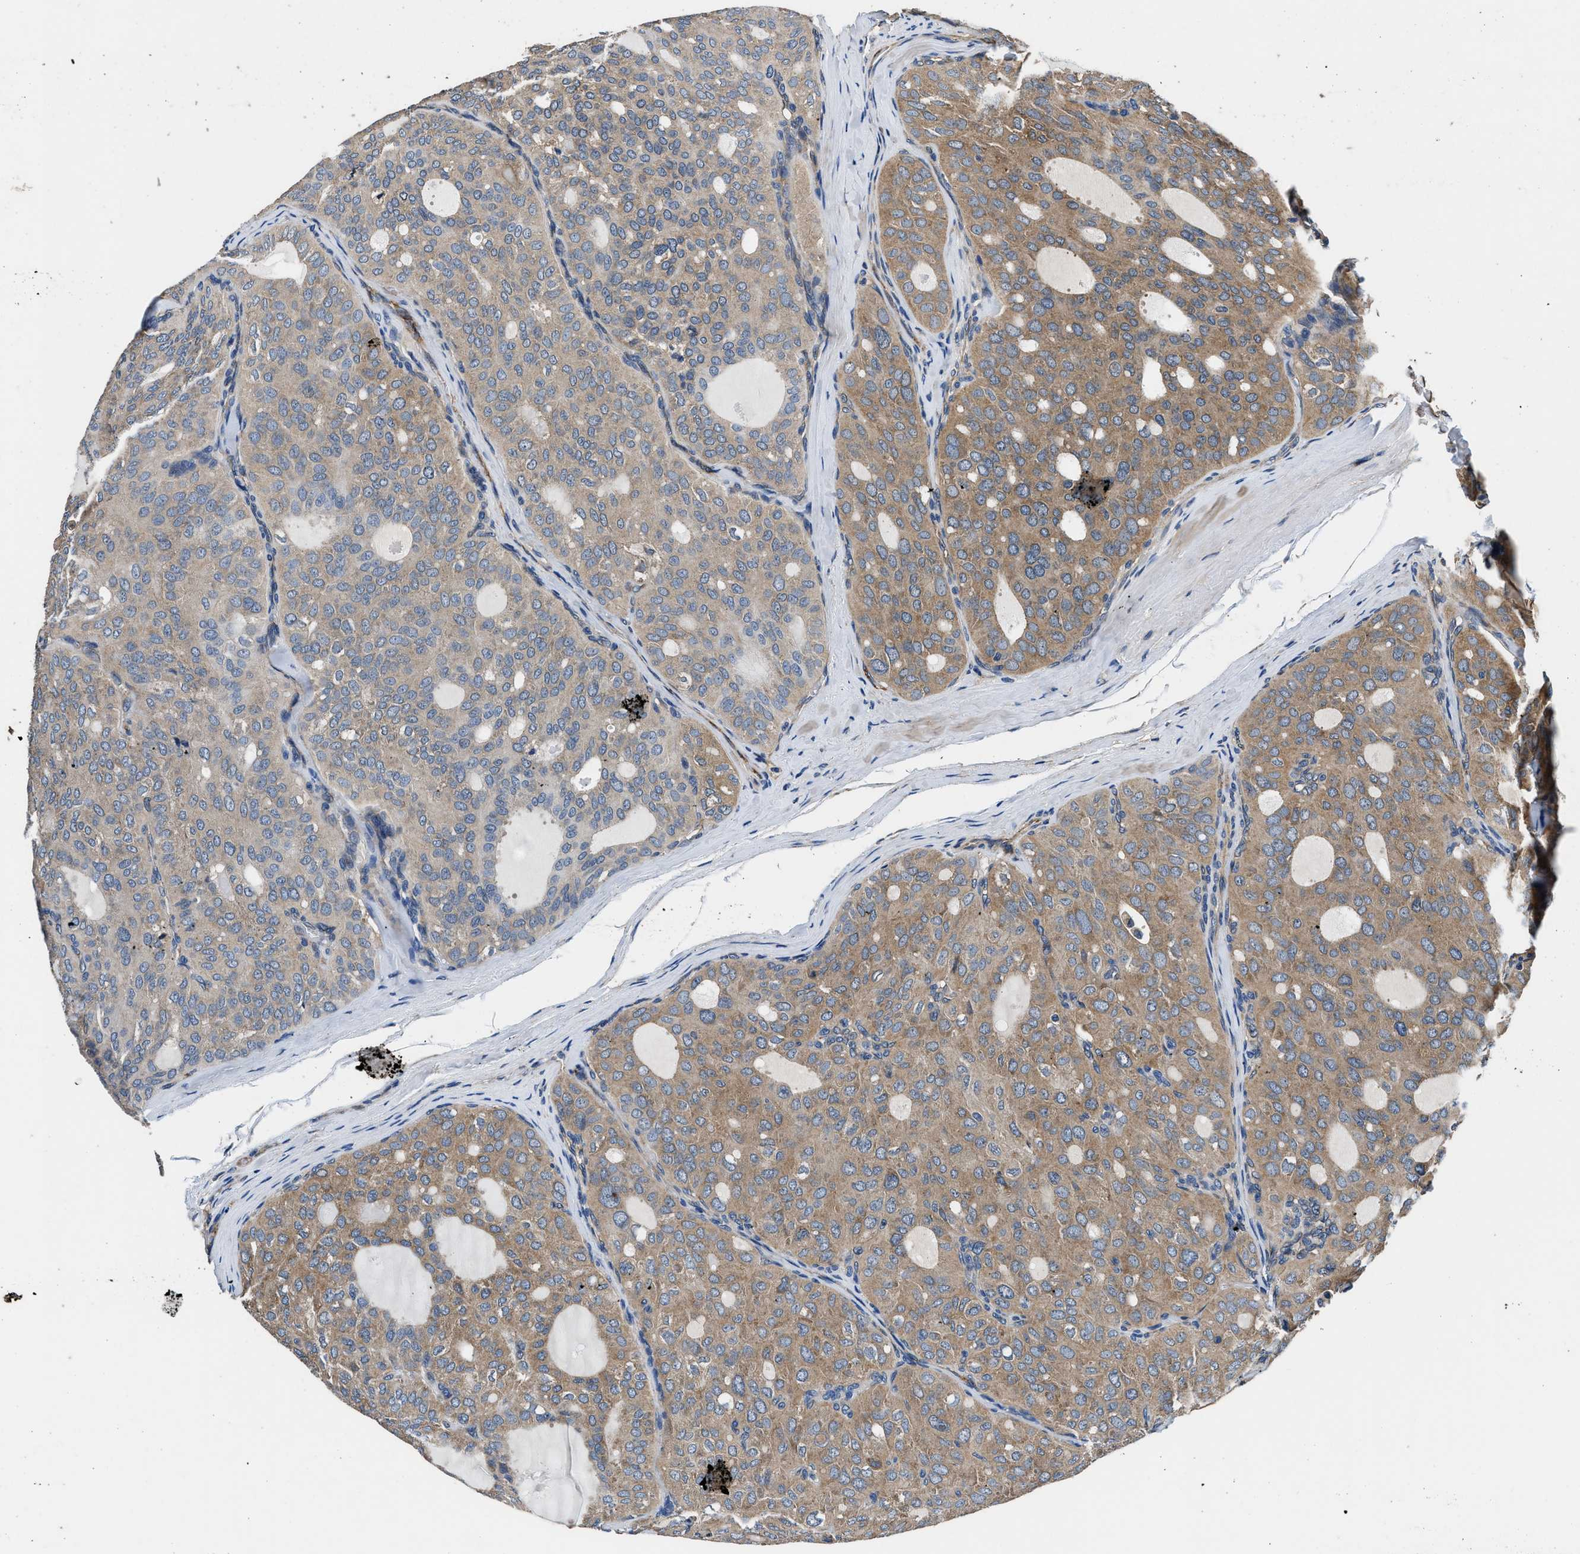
{"staining": {"intensity": "moderate", "quantity": "25%-75%", "location": "cytoplasmic/membranous"}, "tissue": "thyroid cancer", "cell_type": "Tumor cells", "image_type": "cancer", "snomed": [{"axis": "morphology", "description": "Follicular adenoma carcinoma, NOS"}, {"axis": "topography", "description": "Thyroid gland"}], "caption": "The photomicrograph demonstrates staining of follicular adenoma carcinoma (thyroid), revealing moderate cytoplasmic/membranous protein positivity (brown color) within tumor cells.", "gene": "DHRS7B", "patient": {"sex": "male", "age": 75}}